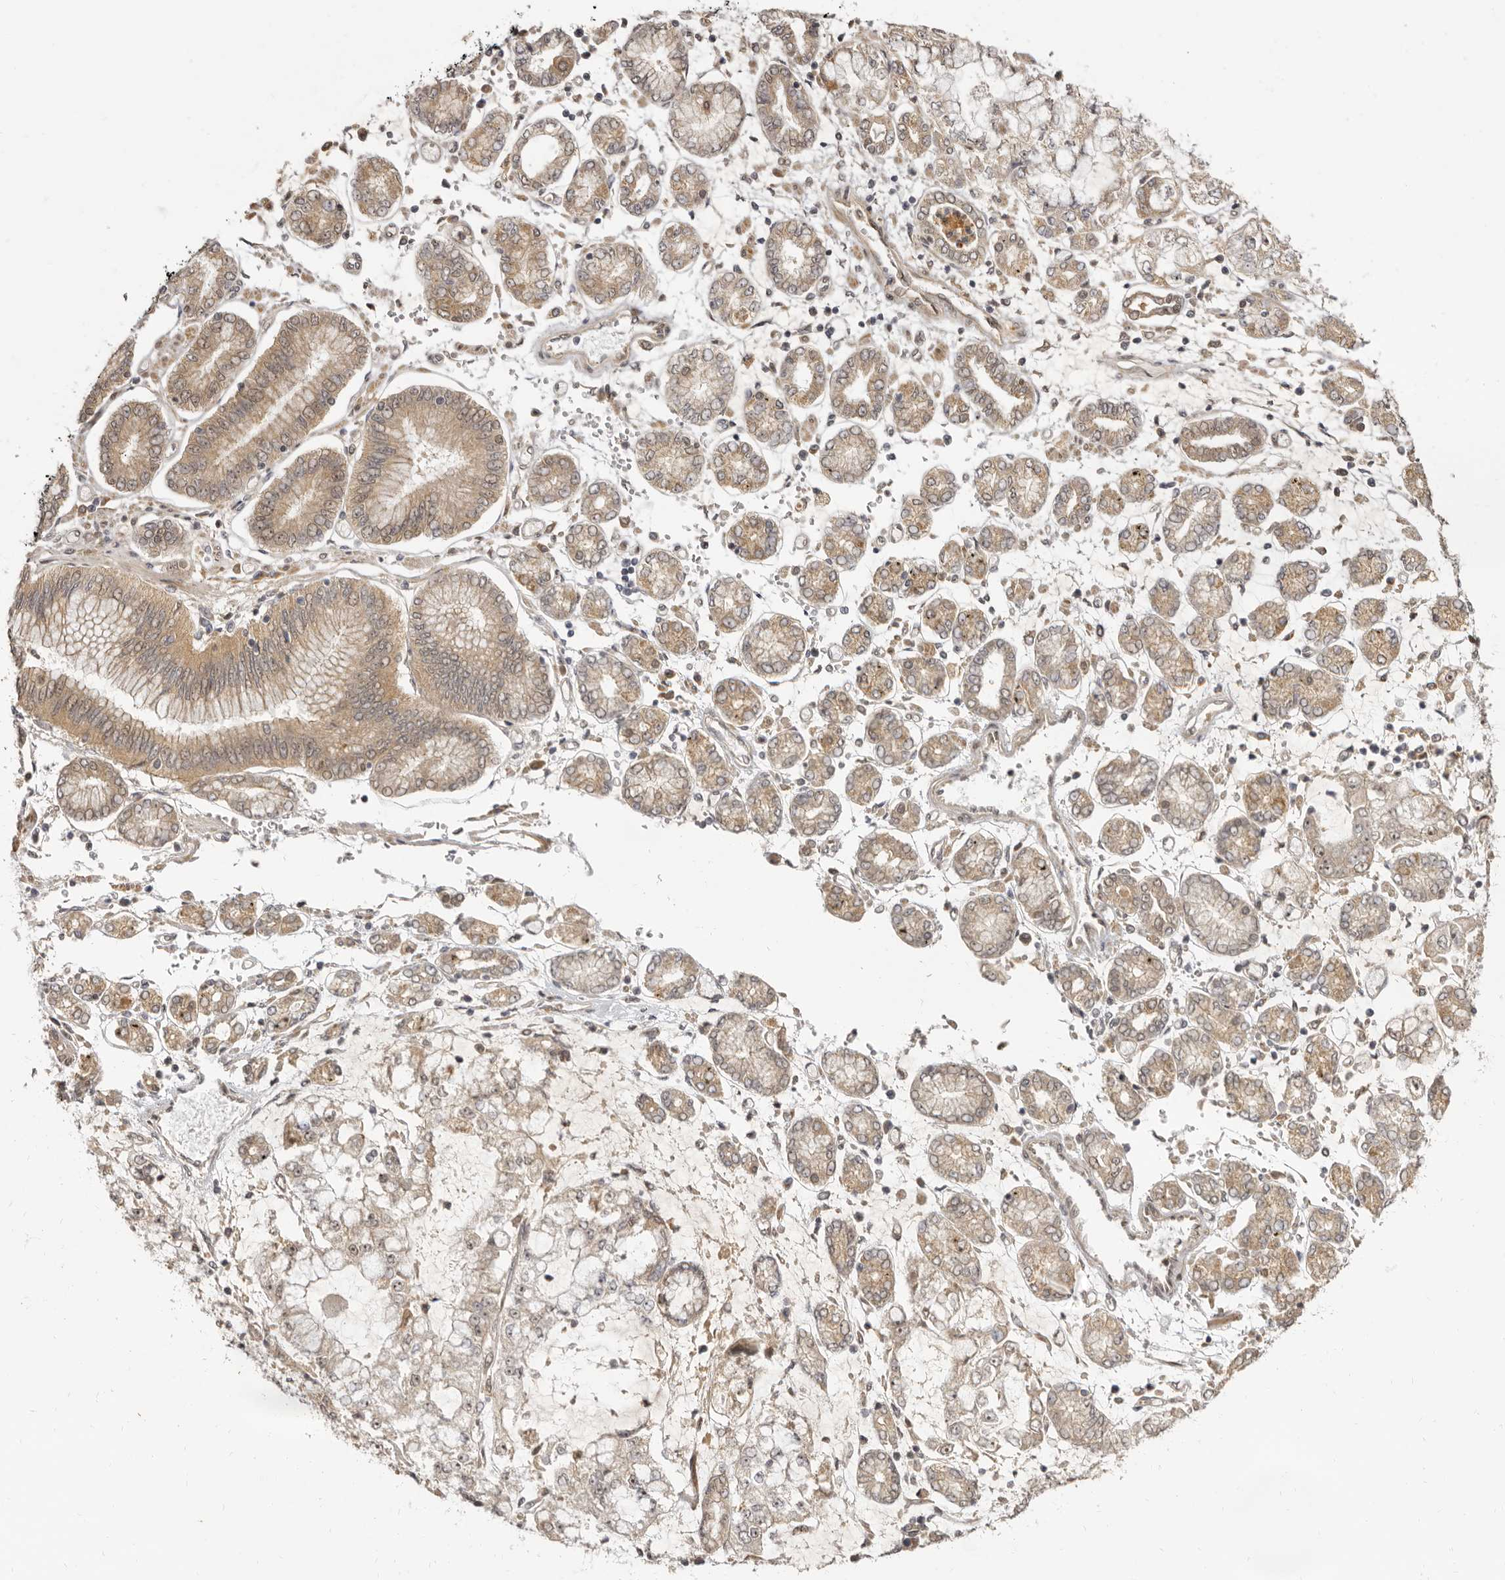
{"staining": {"intensity": "weak", "quantity": ">75%", "location": "cytoplasmic/membranous"}, "tissue": "stomach cancer", "cell_type": "Tumor cells", "image_type": "cancer", "snomed": [{"axis": "morphology", "description": "Adenocarcinoma, NOS"}, {"axis": "topography", "description": "Stomach"}], "caption": "About >75% of tumor cells in human stomach cancer show weak cytoplasmic/membranous protein expression as visualized by brown immunohistochemical staining.", "gene": "ZNF326", "patient": {"sex": "male", "age": 76}}